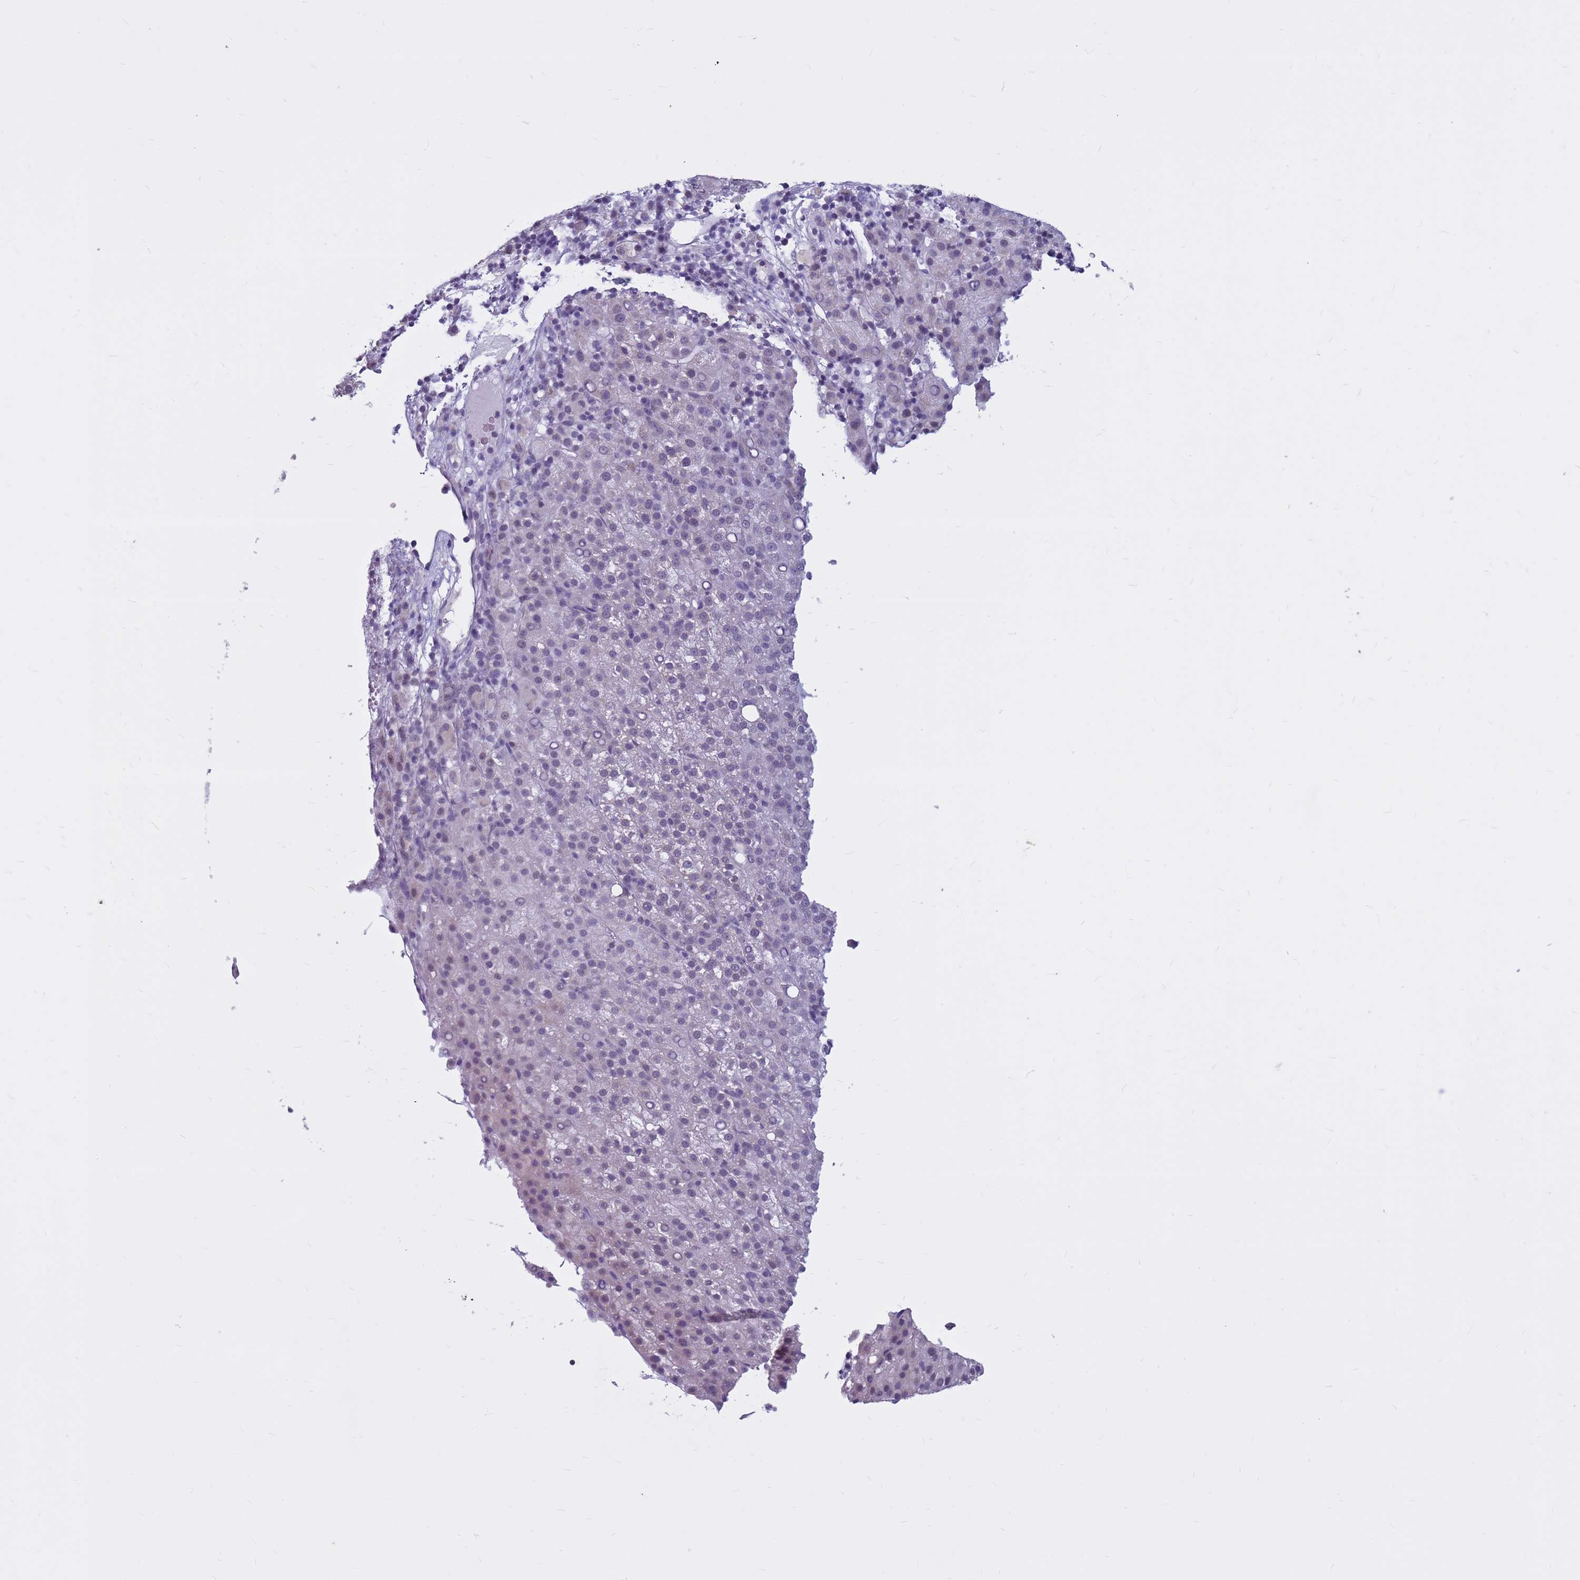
{"staining": {"intensity": "negative", "quantity": "none", "location": "none"}, "tissue": "liver cancer", "cell_type": "Tumor cells", "image_type": "cancer", "snomed": [{"axis": "morphology", "description": "Carcinoma, Hepatocellular, NOS"}, {"axis": "topography", "description": "Liver"}], "caption": "The photomicrograph reveals no significant expression in tumor cells of liver cancer (hepatocellular carcinoma).", "gene": "CDK2AP2", "patient": {"sex": "female", "age": 58}}